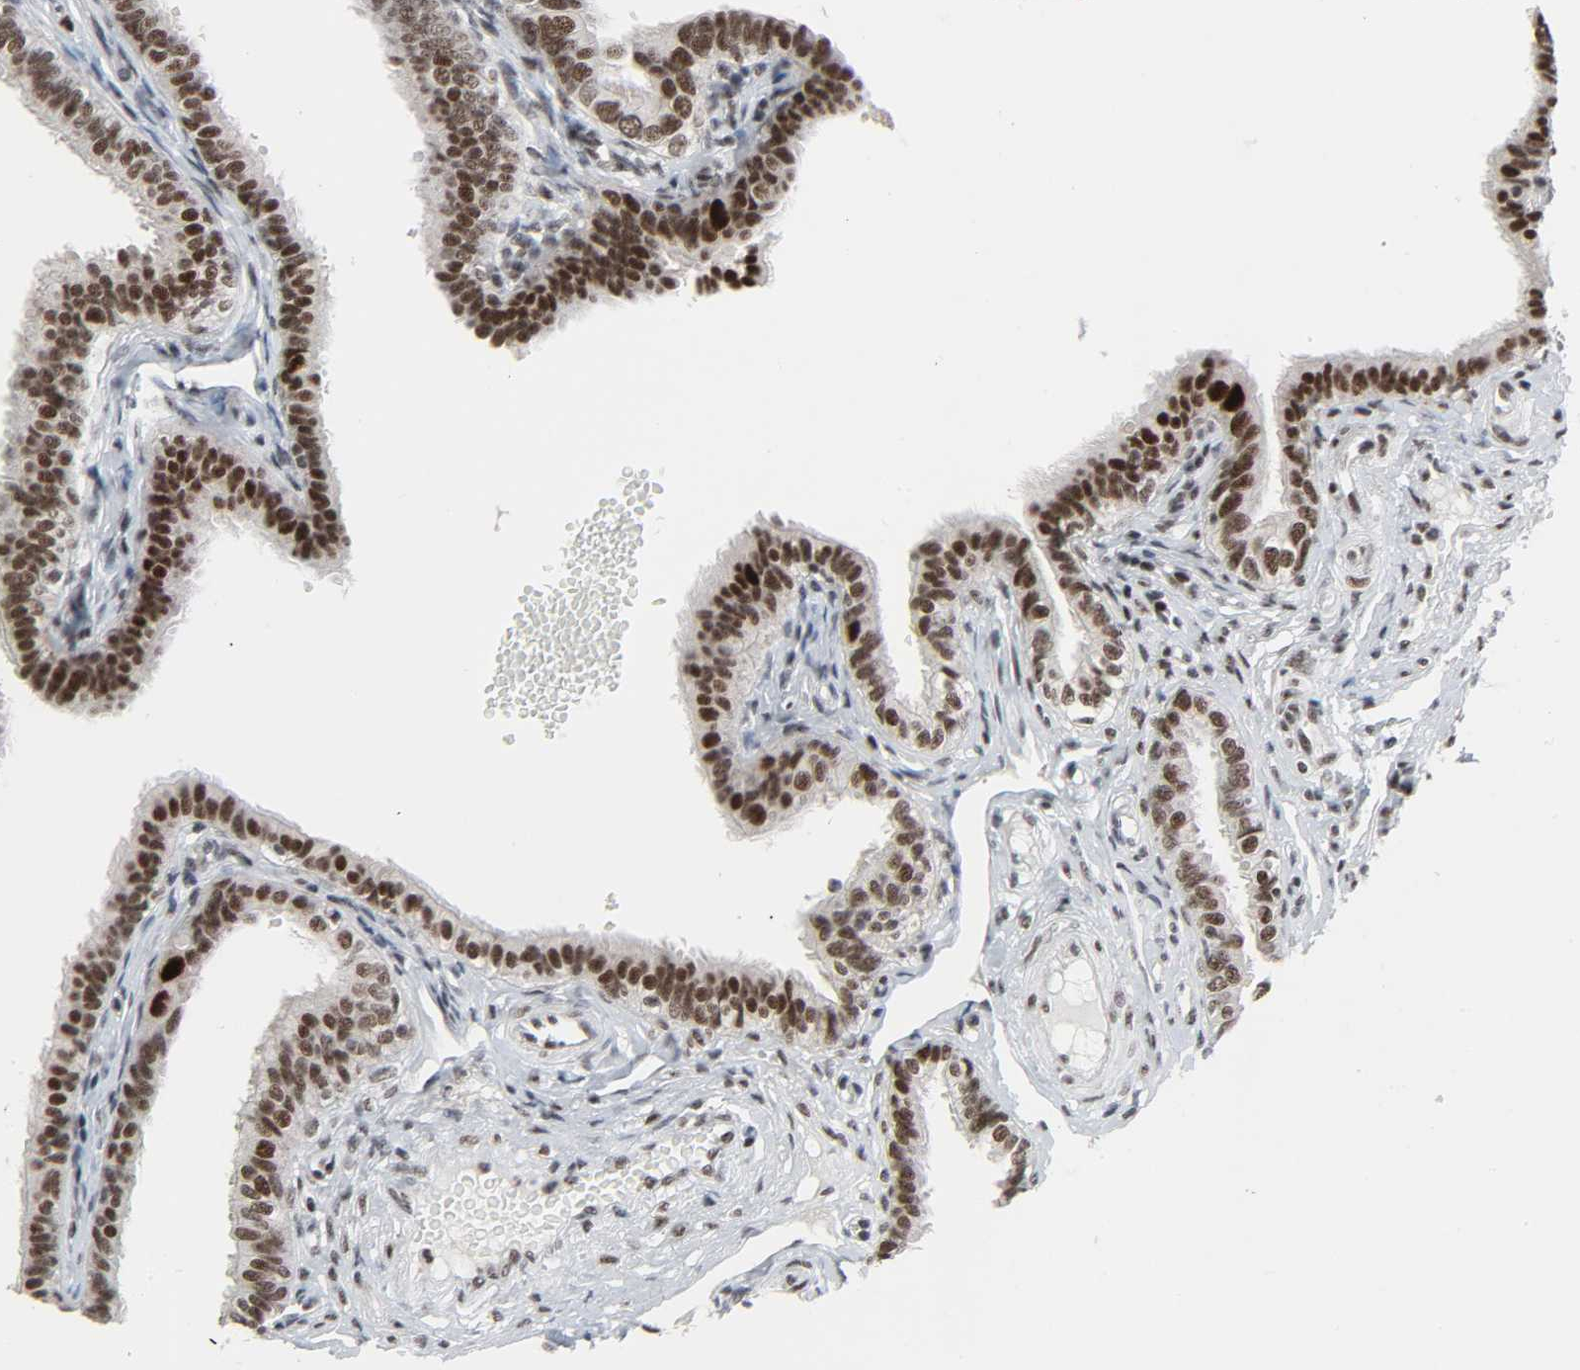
{"staining": {"intensity": "strong", "quantity": ">75%", "location": "nuclear"}, "tissue": "fallopian tube", "cell_type": "Glandular cells", "image_type": "normal", "snomed": [{"axis": "morphology", "description": "Normal tissue, NOS"}, {"axis": "morphology", "description": "Dermoid, NOS"}, {"axis": "topography", "description": "Fallopian tube"}], "caption": "Protein expression analysis of benign human fallopian tube reveals strong nuclear positivity in approximately >75% of glandular cells.", "gene": "CDK7", "patient": {"sex": "female", "age": 33}}